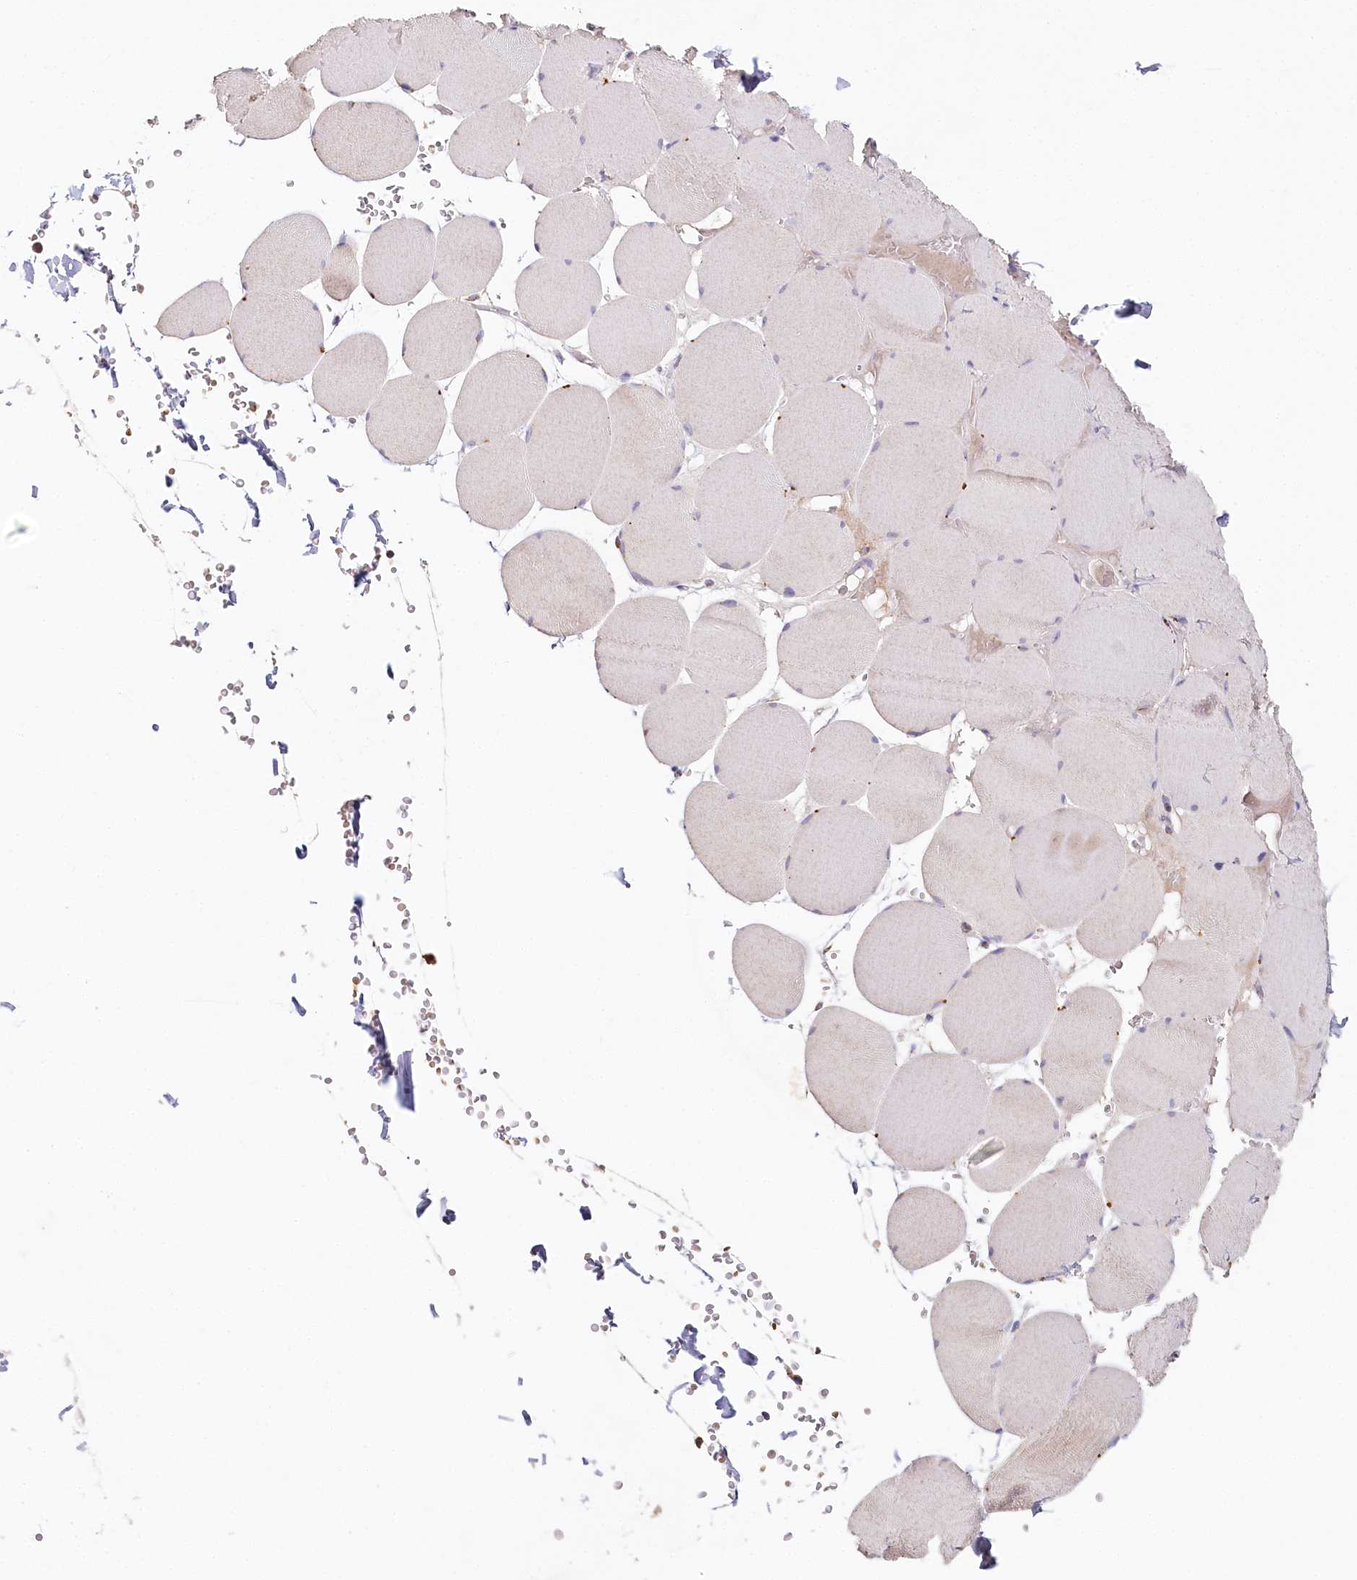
{"staining": {"intensity": "negative", "quantity": "none", "location": "none"}, "tissue": "skeletal muscle", "cell_type": "Myocytes", "image_type": "normal", "snomed": [{"axis": "morphology", "description": "Normal tissue, NOS"}, {"axis": "topography", "description": "Skeletal muscle"}, {"axis": "topography", "description": "Head-Neck"}], "caption": "Immunohistochemistry of normal human skeletal muscle displays no staining in myocytes. (IHC, brightfield microscopy, high magnification).", "gene": "MMP25", "patient": {"sex": "male", "age": 66}}